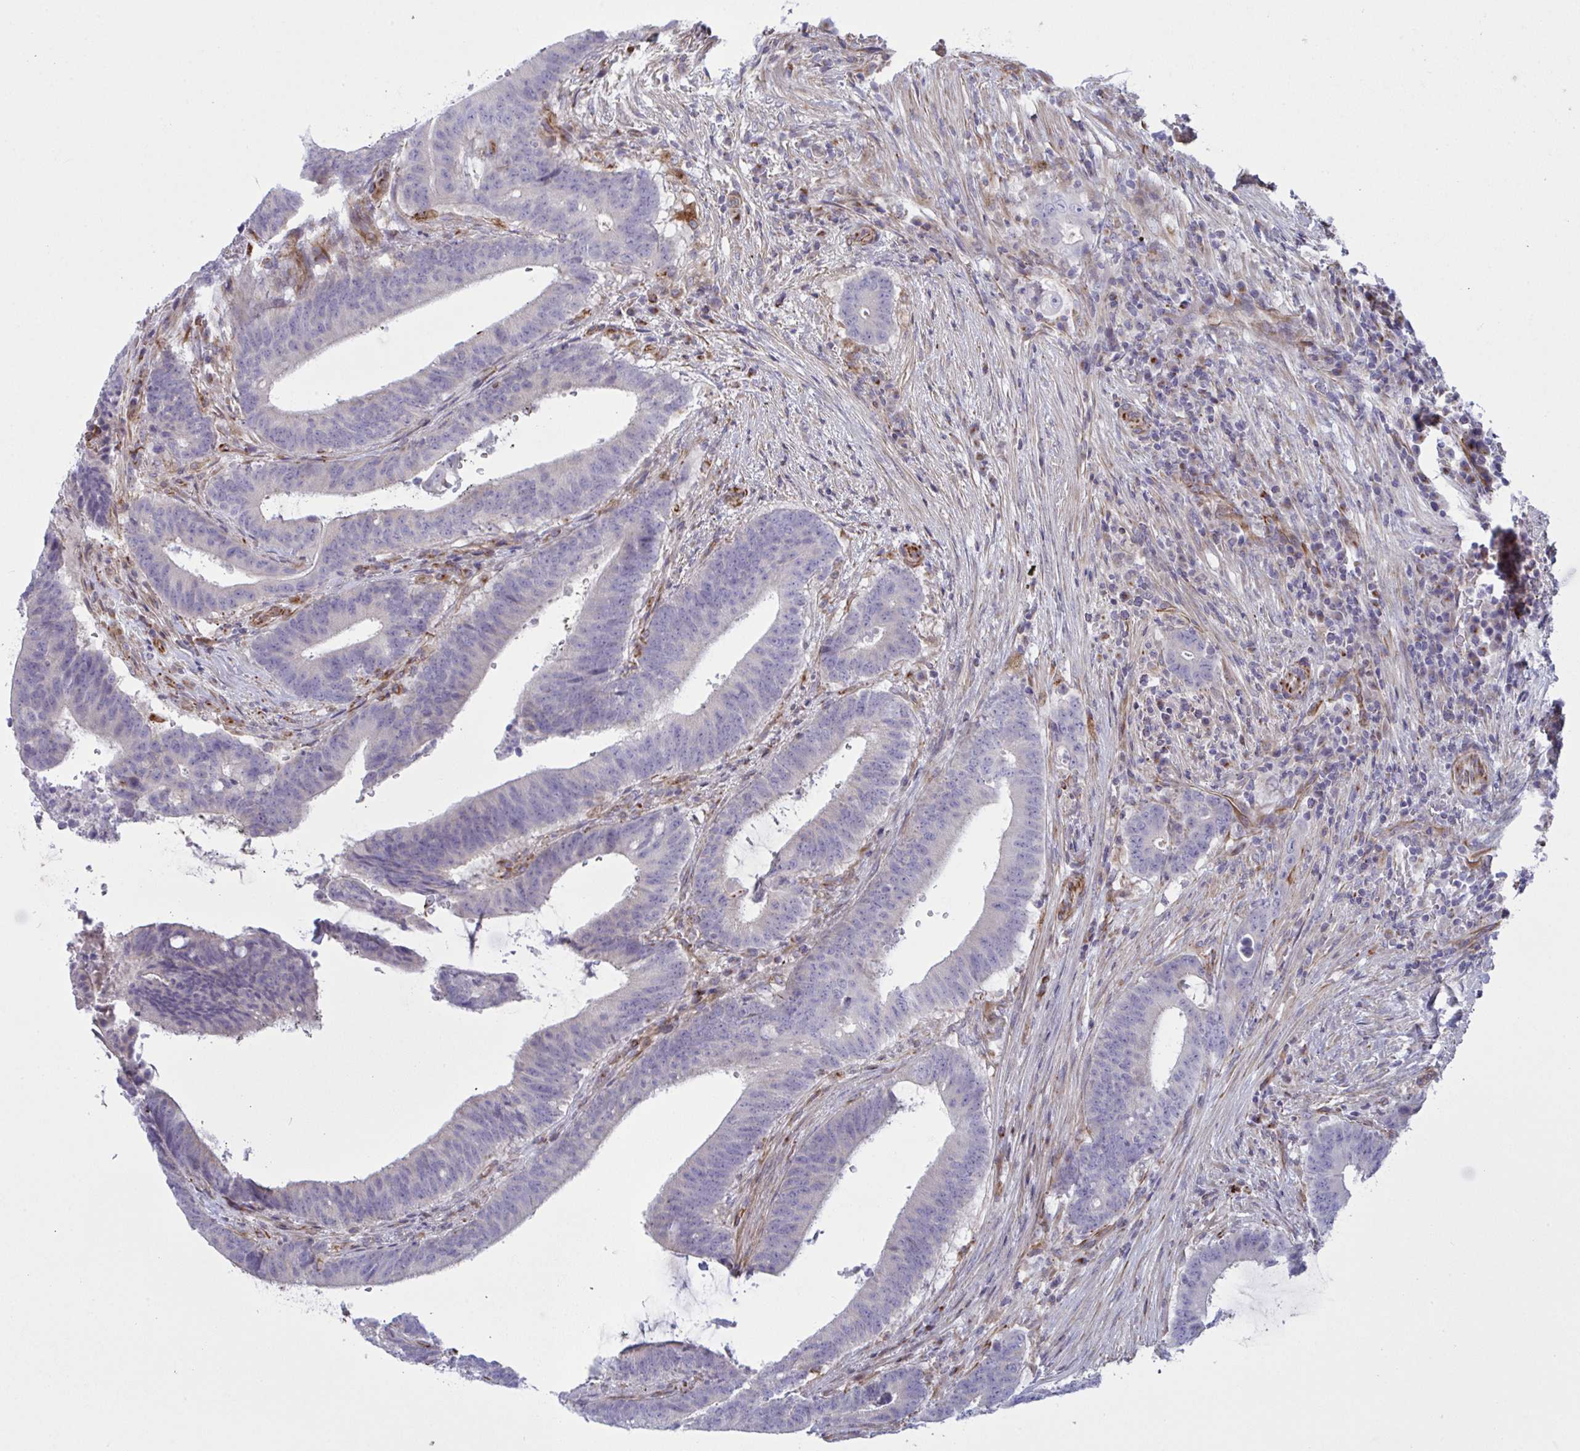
{"staining": {"intensity": "negative", "quantity": "none", "location": "none"}, "tissue": "colorectal cancer", "cell_type": "Tumor cells", "image_type": "cancer", "snomed": [{"axis": "morphology", "description": "Adenocarcinoma, NOS"}, {"axis": "topography", "description": "Colon"}], "caption": "This histopathology image is of colorectal cancer stained with immunohistochemistry (IHC) to label a protein in brown with the nuclei are counter-stained blue. There is no staining in tumor cells.", "gene": "DCBLD1", "patient": {"sex": "female", "age": 43}}